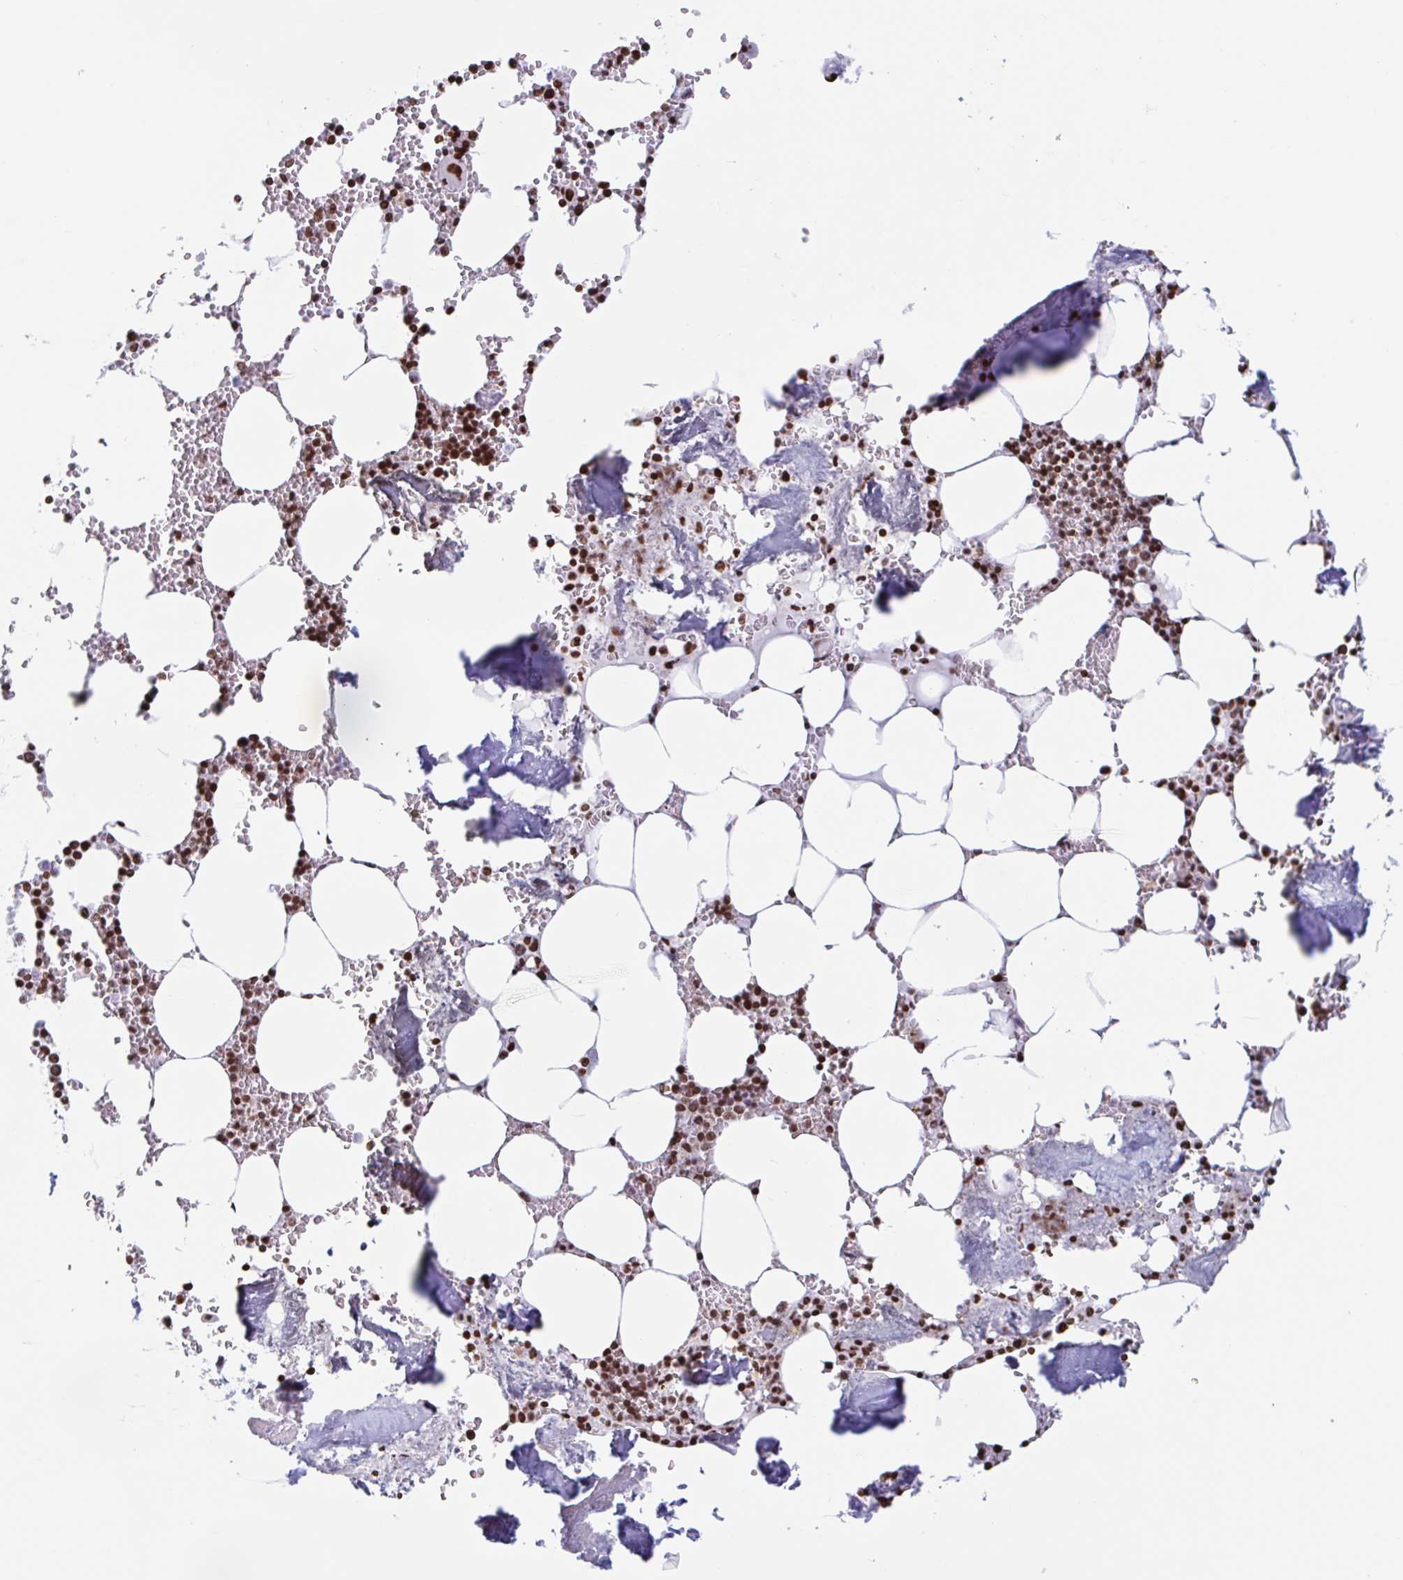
{"staining": {"intensity": "strong", "quantity": ">75%", "location": "nuclear"}, "tissue": "bone marrow", "cell_type": "Hematopoietic cells", "image_type": "normal", "snomed": [{"axis": "morphology", "description": "Normal tissue, NOS"}, {"axis": "topography", "description": "Bone marrow"}], "caption": "This image reveals unremarkable bone marrow stained with IHC to label a protein in brown. The nuclear of hematopoietic cells show strong positivity for the protein. Nuclei are counter-stained blue.", "gene": "NOL6", "patient": {"sex": "male", "age": 54}}